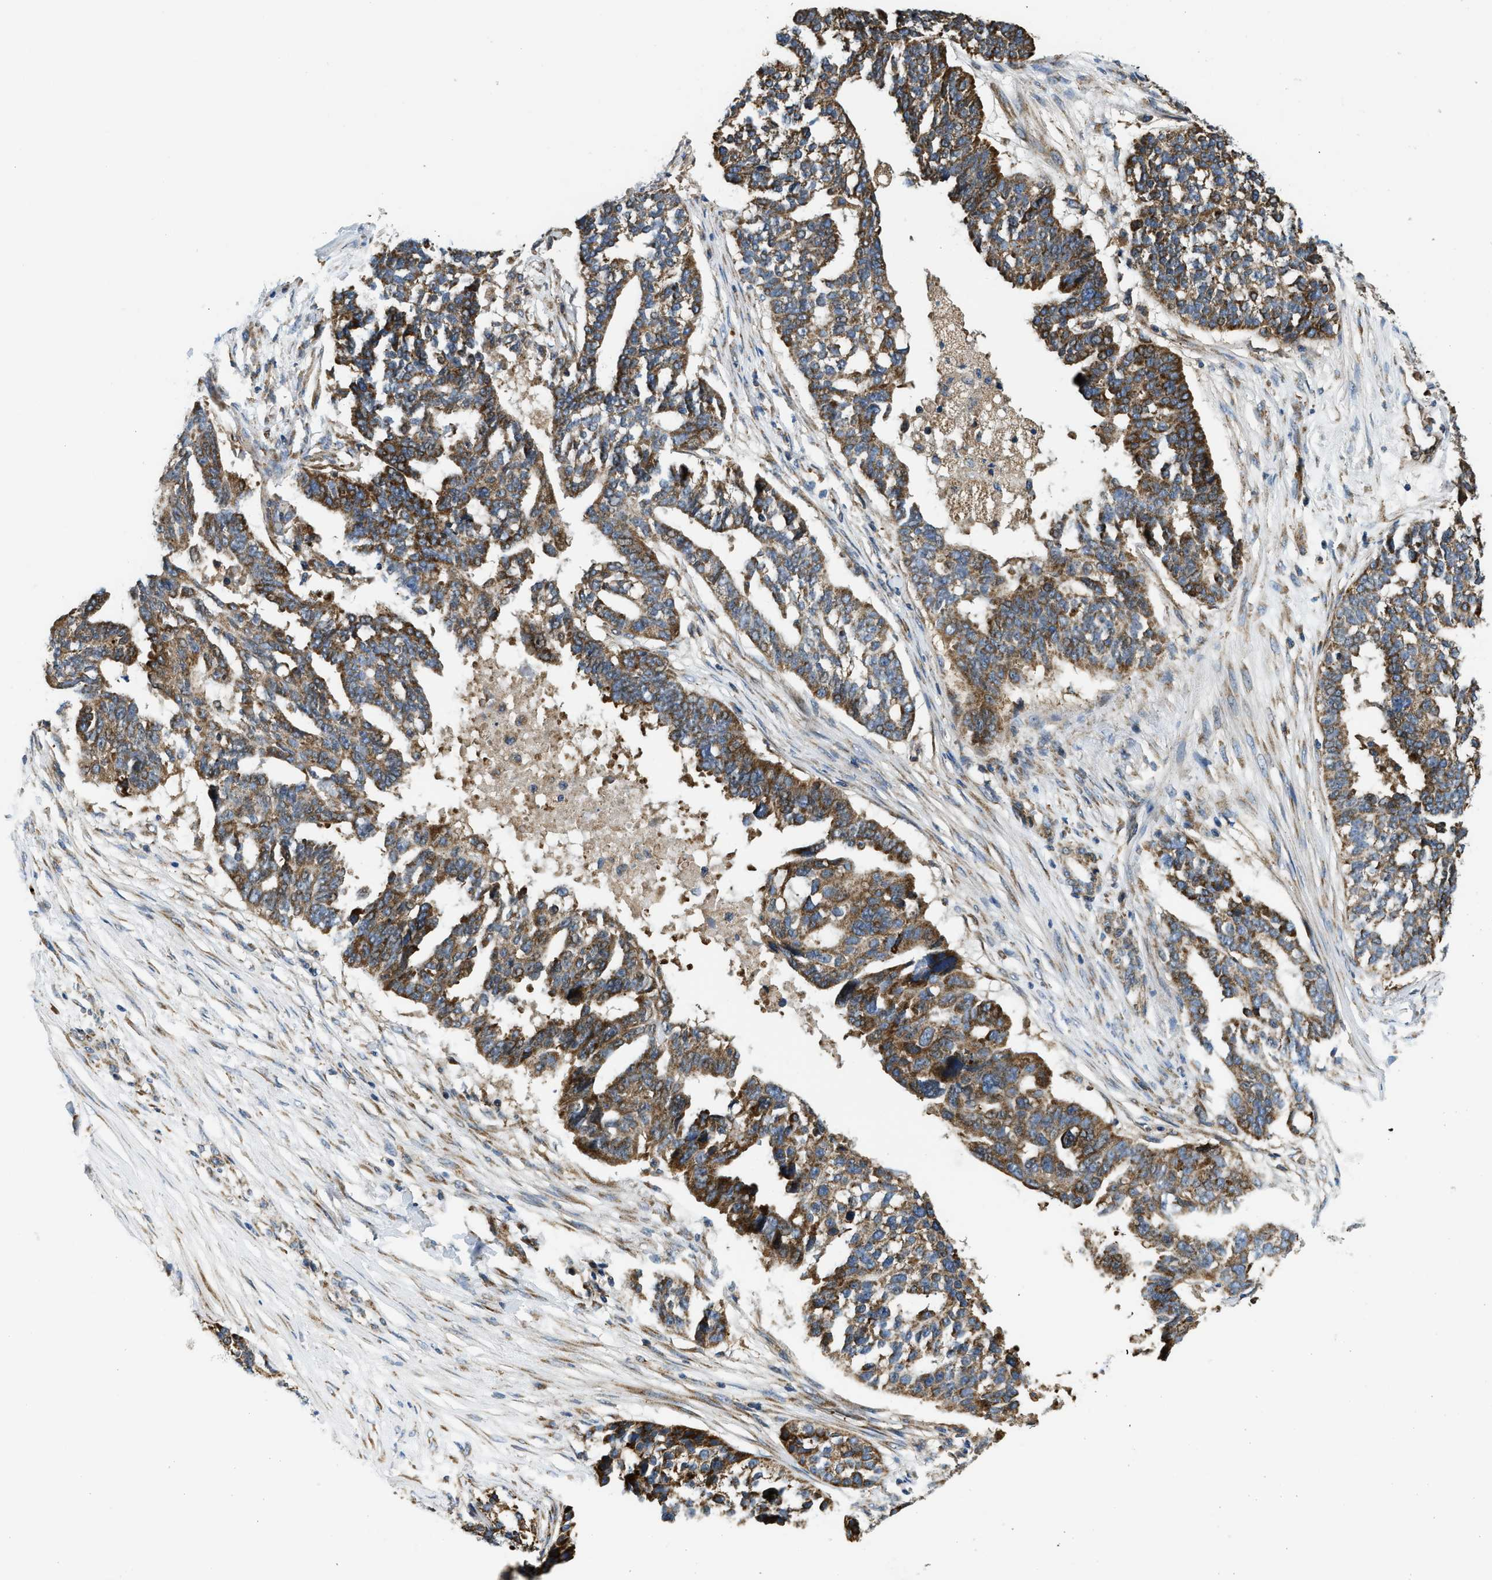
{"staining": {"intensity": "strong", "quantity": "25%-75%", "location": "cytoplasmic/membranous"}, "tissue": "ovarian cancer", "cell_type": "Tumor cells", "image_type": "cancer", "snomed": [{"axis": "morphology", "description": "Cystadenocarcinoma, serous, NOS"}, {"axis": "topography", "description": "Ovary"}], "caption": "This is a photomicrograph of IHC staining of ovarian cancer, which shows strong positivity in the cytoplasmic/membranous of tumor cells.", "gene": "CSPG4", "patient": {"sex": "female", "age": 59}}